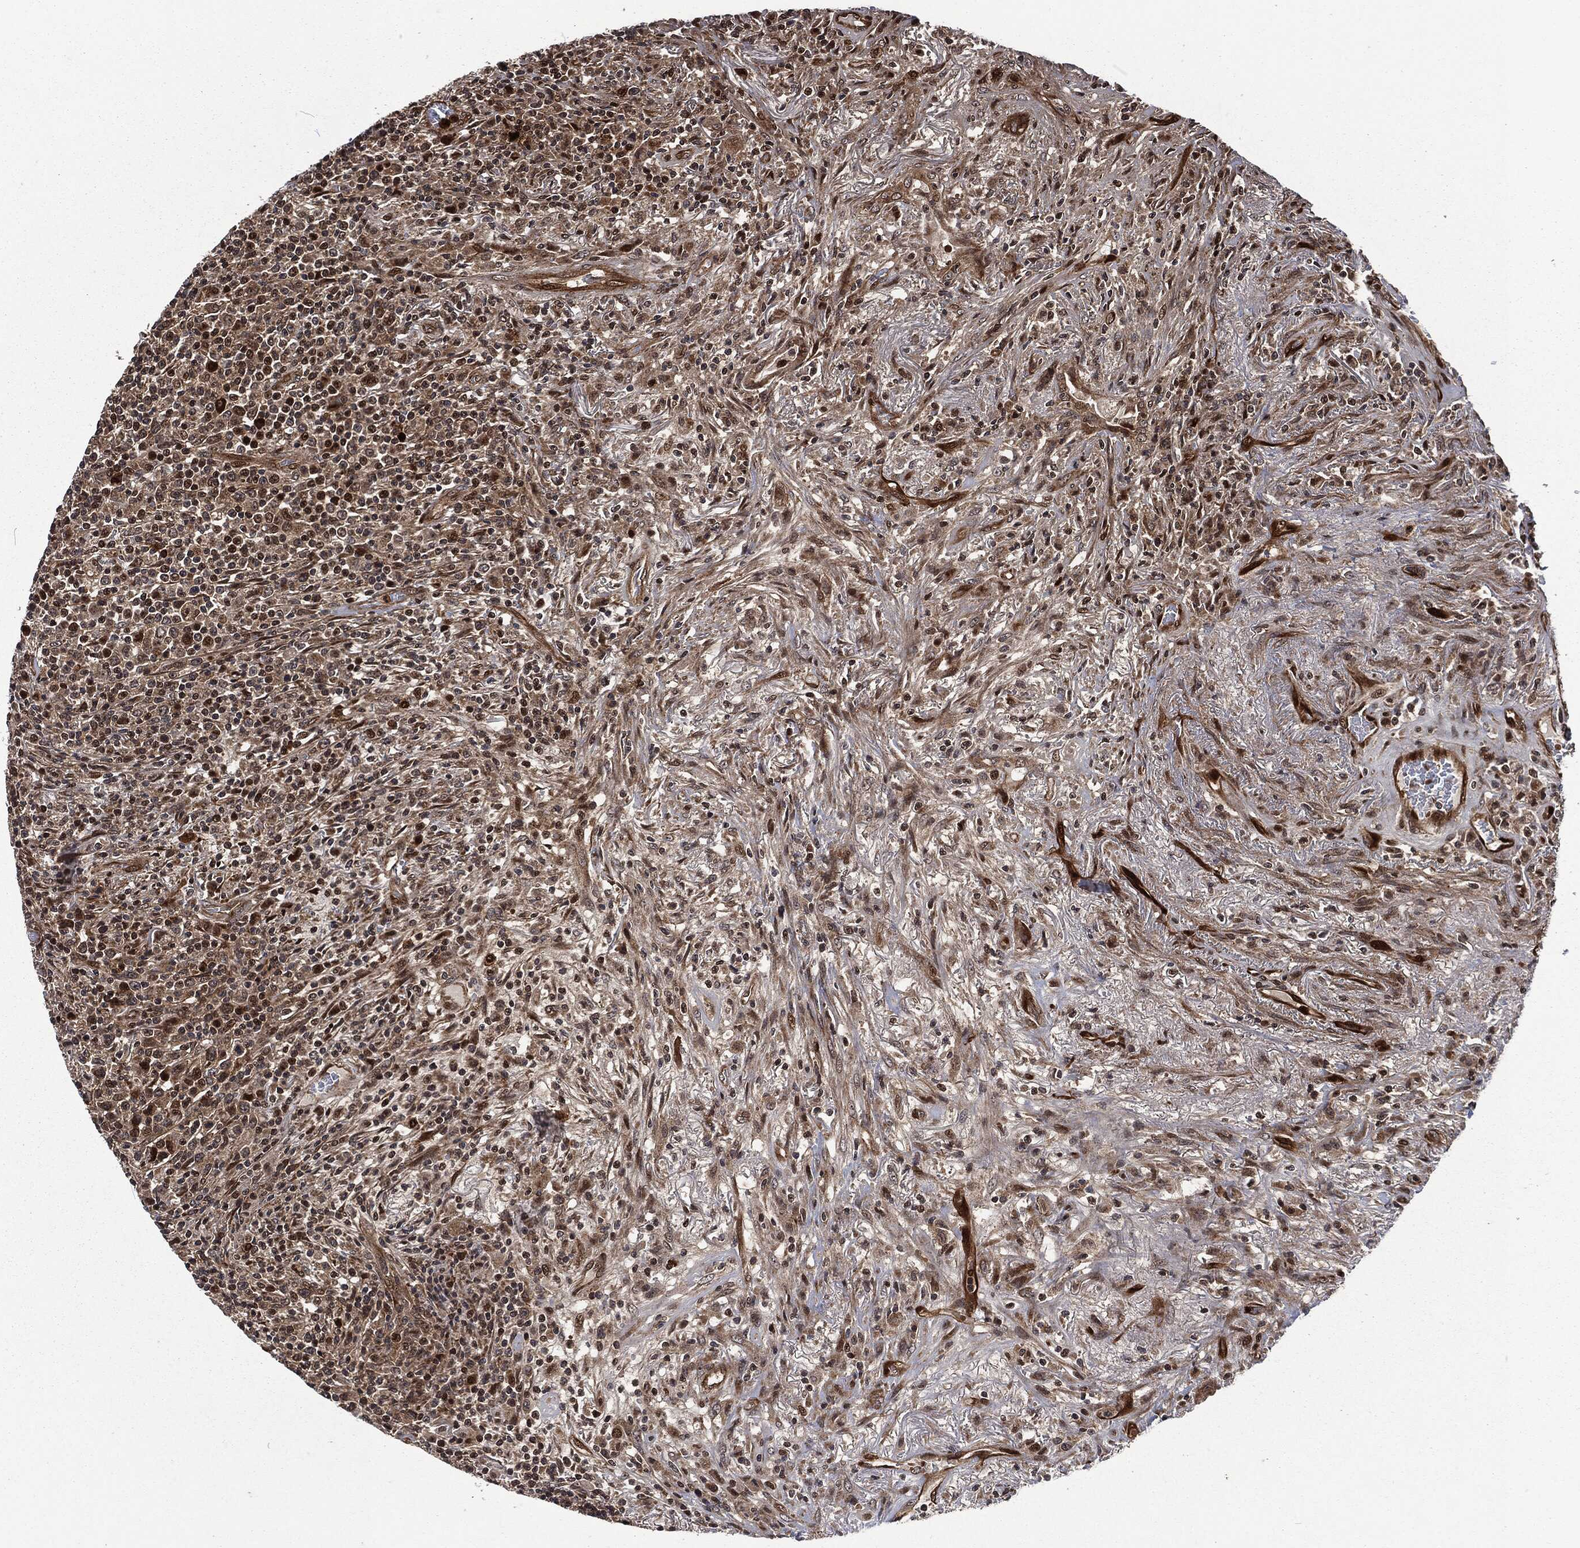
{"staining": {"intensity": "moderate", "quantity": "25%-75%", "location": "cytoplasmic/membranous"}, "tissue": "lymphoma", "cell_type": "Tumor cells", "image_type": "cancer", "snomed": [{"axis": "morphology", "description": "Malignant lymphoma, non-Hodgkin's type, High grade"}, {"axis": "topography", "description": "Lung"}], "caption": "Immunohistochemical staining of malignant lymphoma, non-Hodgkin's type (high-grade) exhibits medium levels of moderate cytoplasmic/membranous staining in approximately 25%-75% of tumor cells. The staining was performed using DAB (3,3'-diaminobenzidine) to visualize the protein expression in brown, while the nuclei were stained in blue with hematoxylin (Magnification: 20x).", "gene": "CMPK2", "patient": {"sex": "male", "age": 79}}